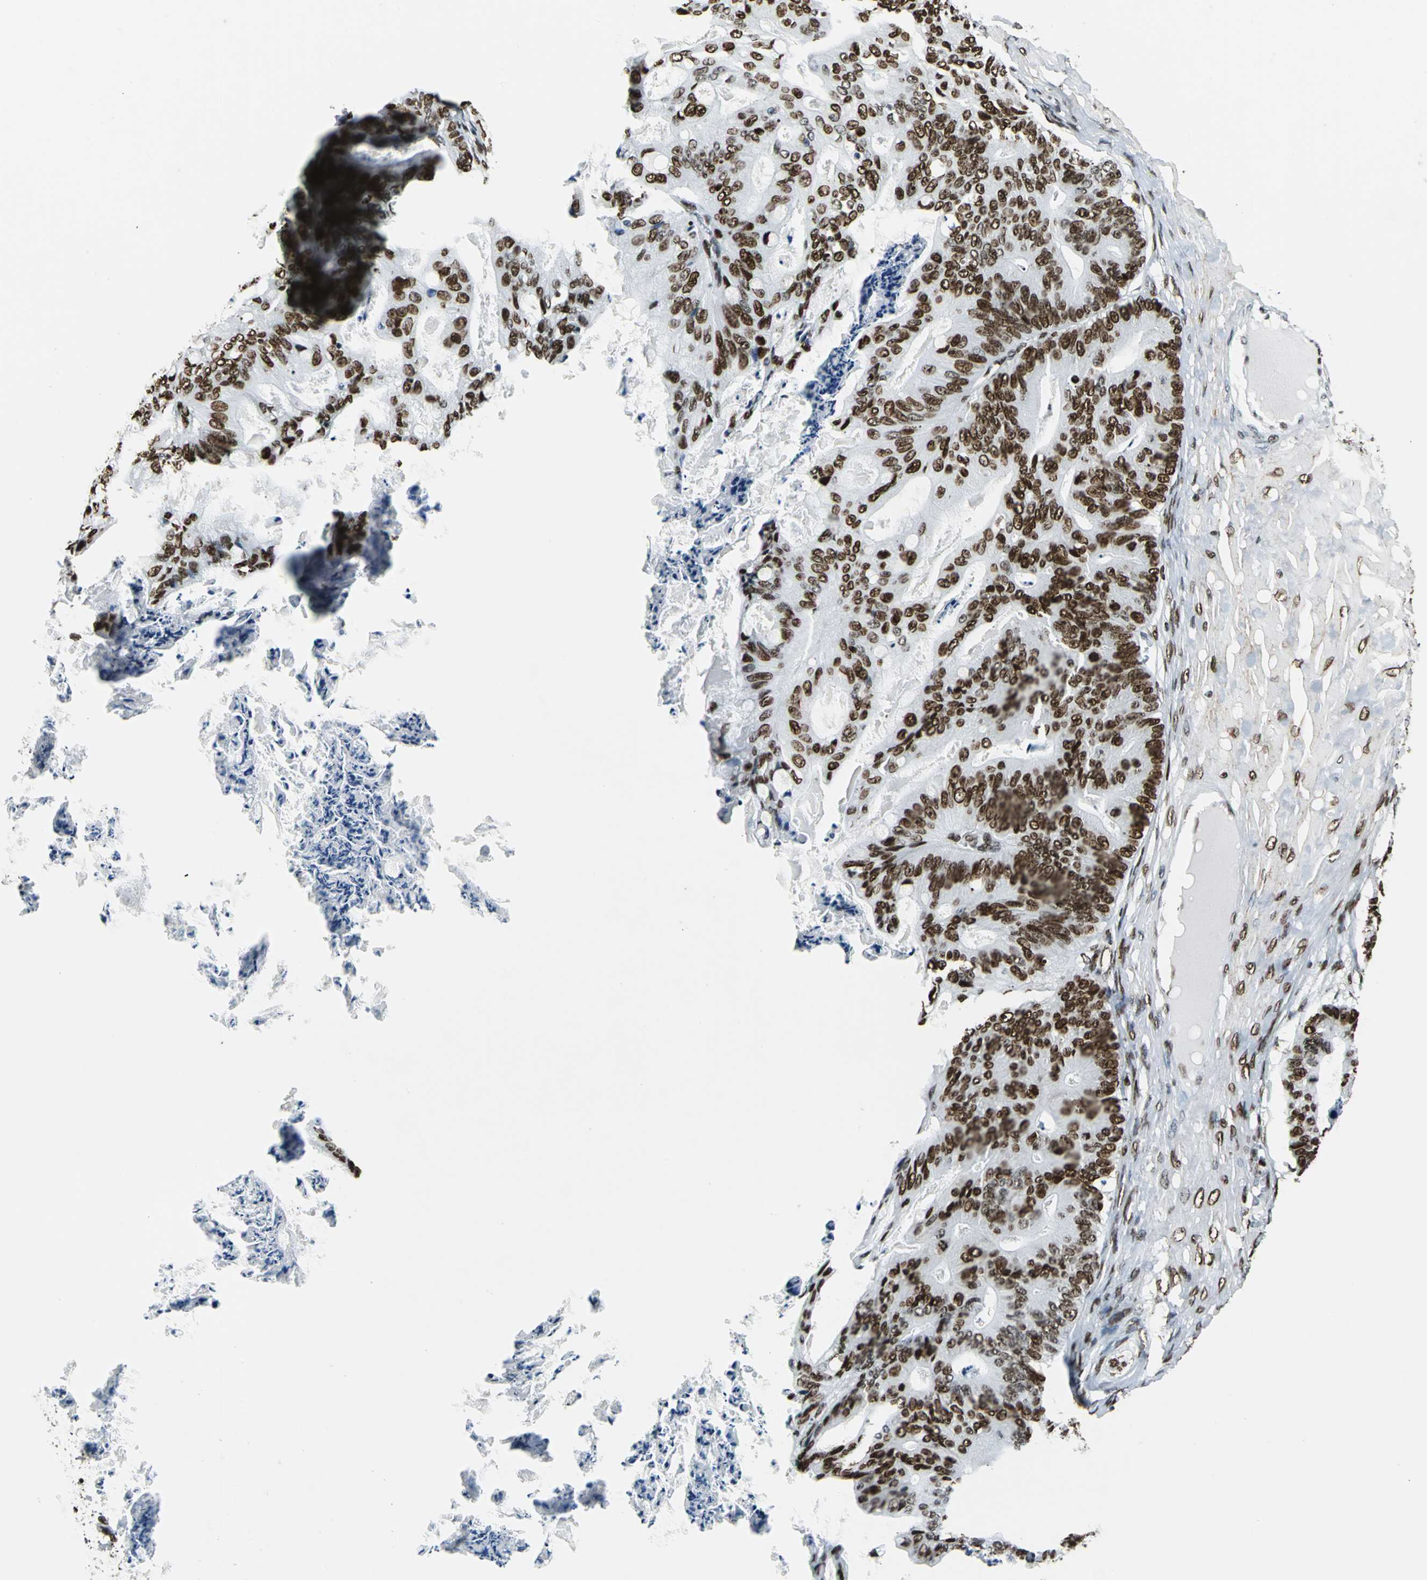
{"staining": {"intensity": "strong", "quantity": ">75%", "location": "nuclear"}, "tissue": "ovarian cancer", "cell_type": "Tumor cells", "image_type": "cancer", "snomed": [{"axis": "morphology", "description": "Cystadenocarcinoma, mucinous, NOS"}, {"axis": "topography", "description": "Ovary"}], "caption": "Strong nuclear positivity for a protein is identified in about >75% of tumor cells of ovarian mucinous cystadenocarcinoma using IHC.", "gene": "APEX1", "patient": {"sex": "female", "age": 36}}